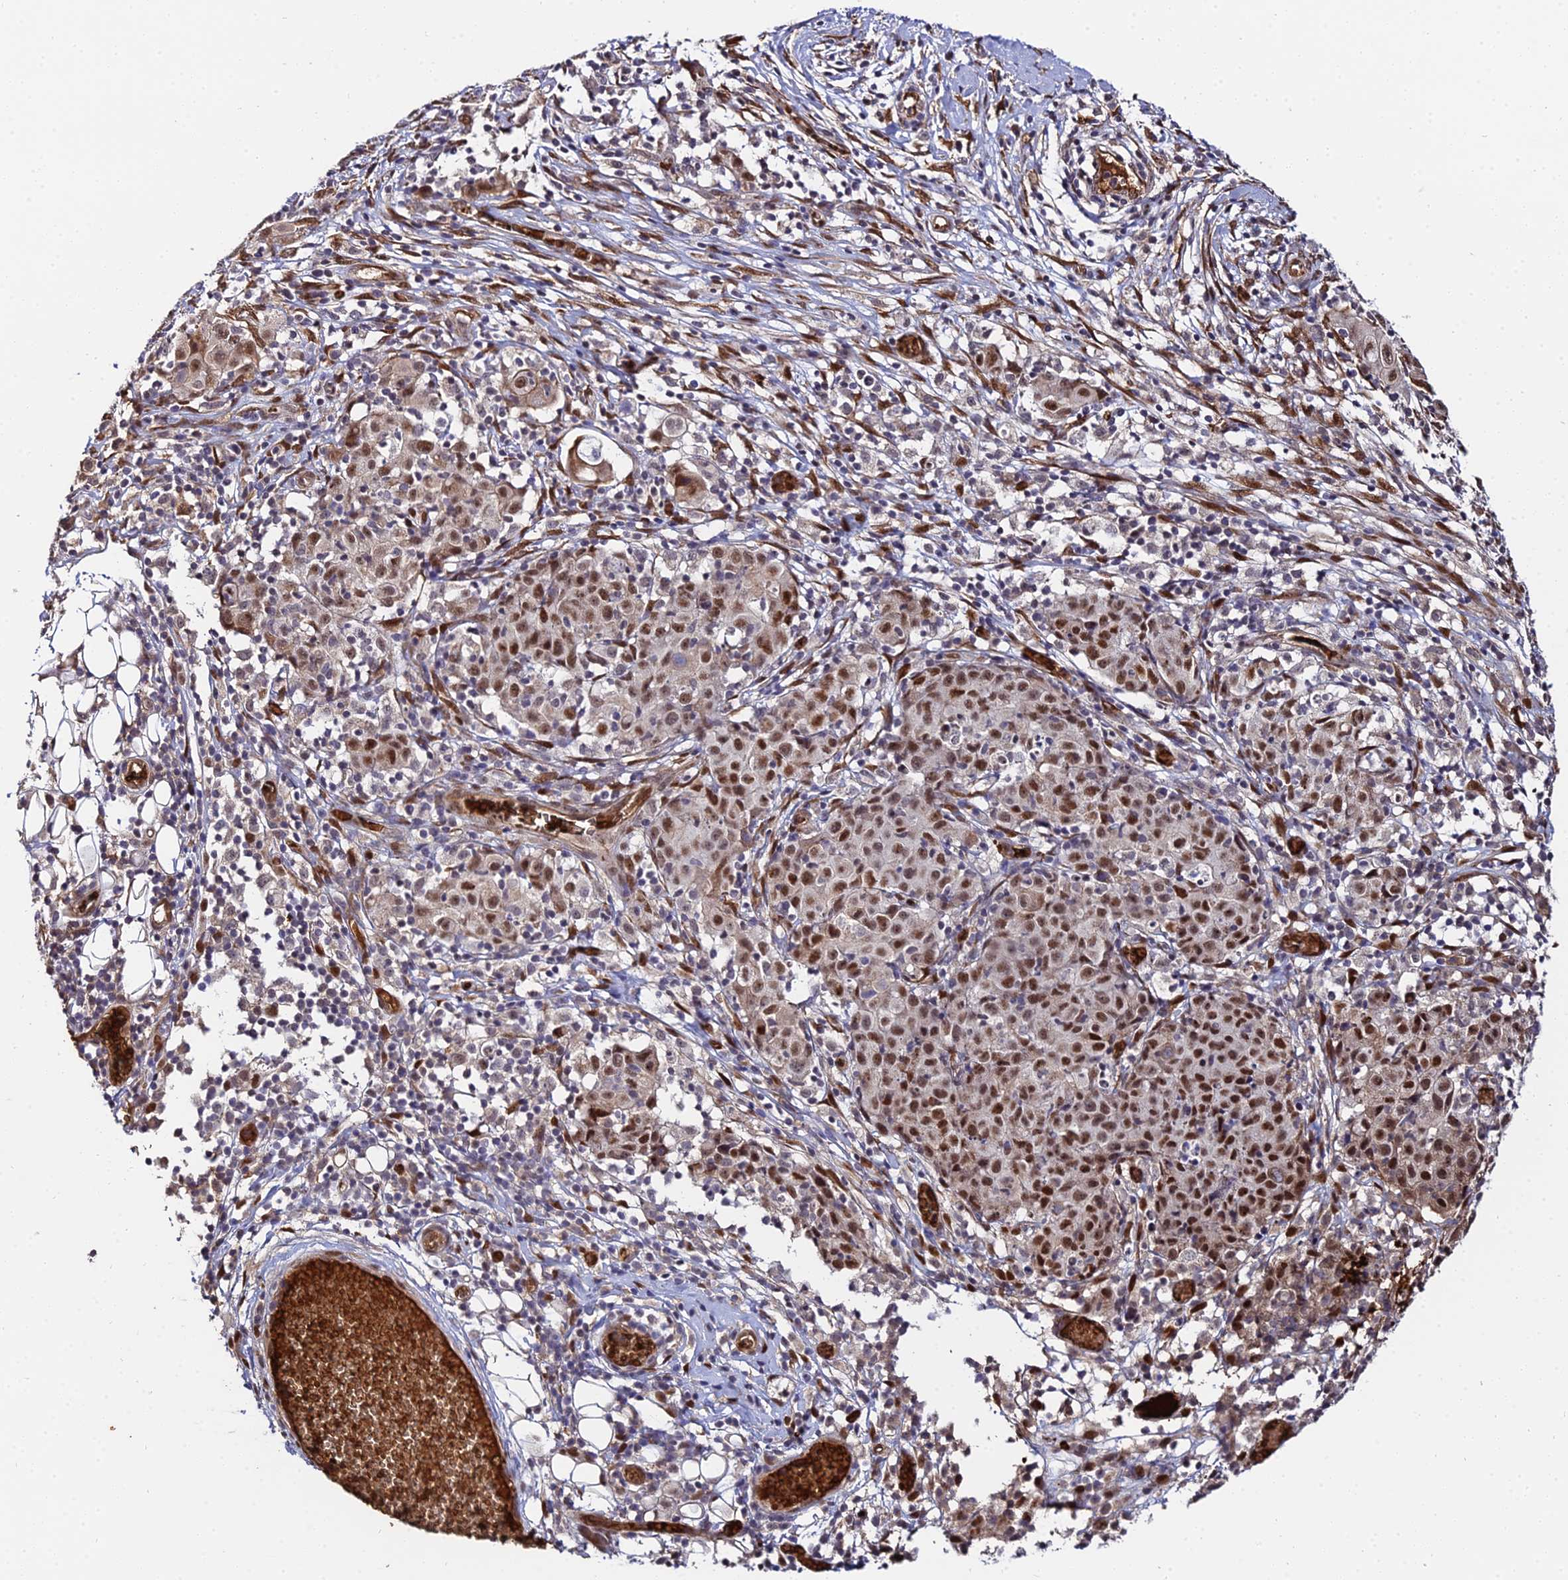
{"staining": {"intensity": "strong", "quantity": ">75%", "location": "nuclear"}, "tissue": "ovarian cancer", "cell_type": "Tumor cells", "image_type": "cancer", "snomed": [{"axis": "morphology", "description": "Carcinoma, endometroid"}, {"axis": "topography", "description": "Ovary"}], "caption": "A histopathology image of endometroid carcinoma (ovarian) stained for a protein reveals strong nuclear brown staining in tumor cells.", "gene": "BCL9", "patient": {"sex": "female", "age": 42}}